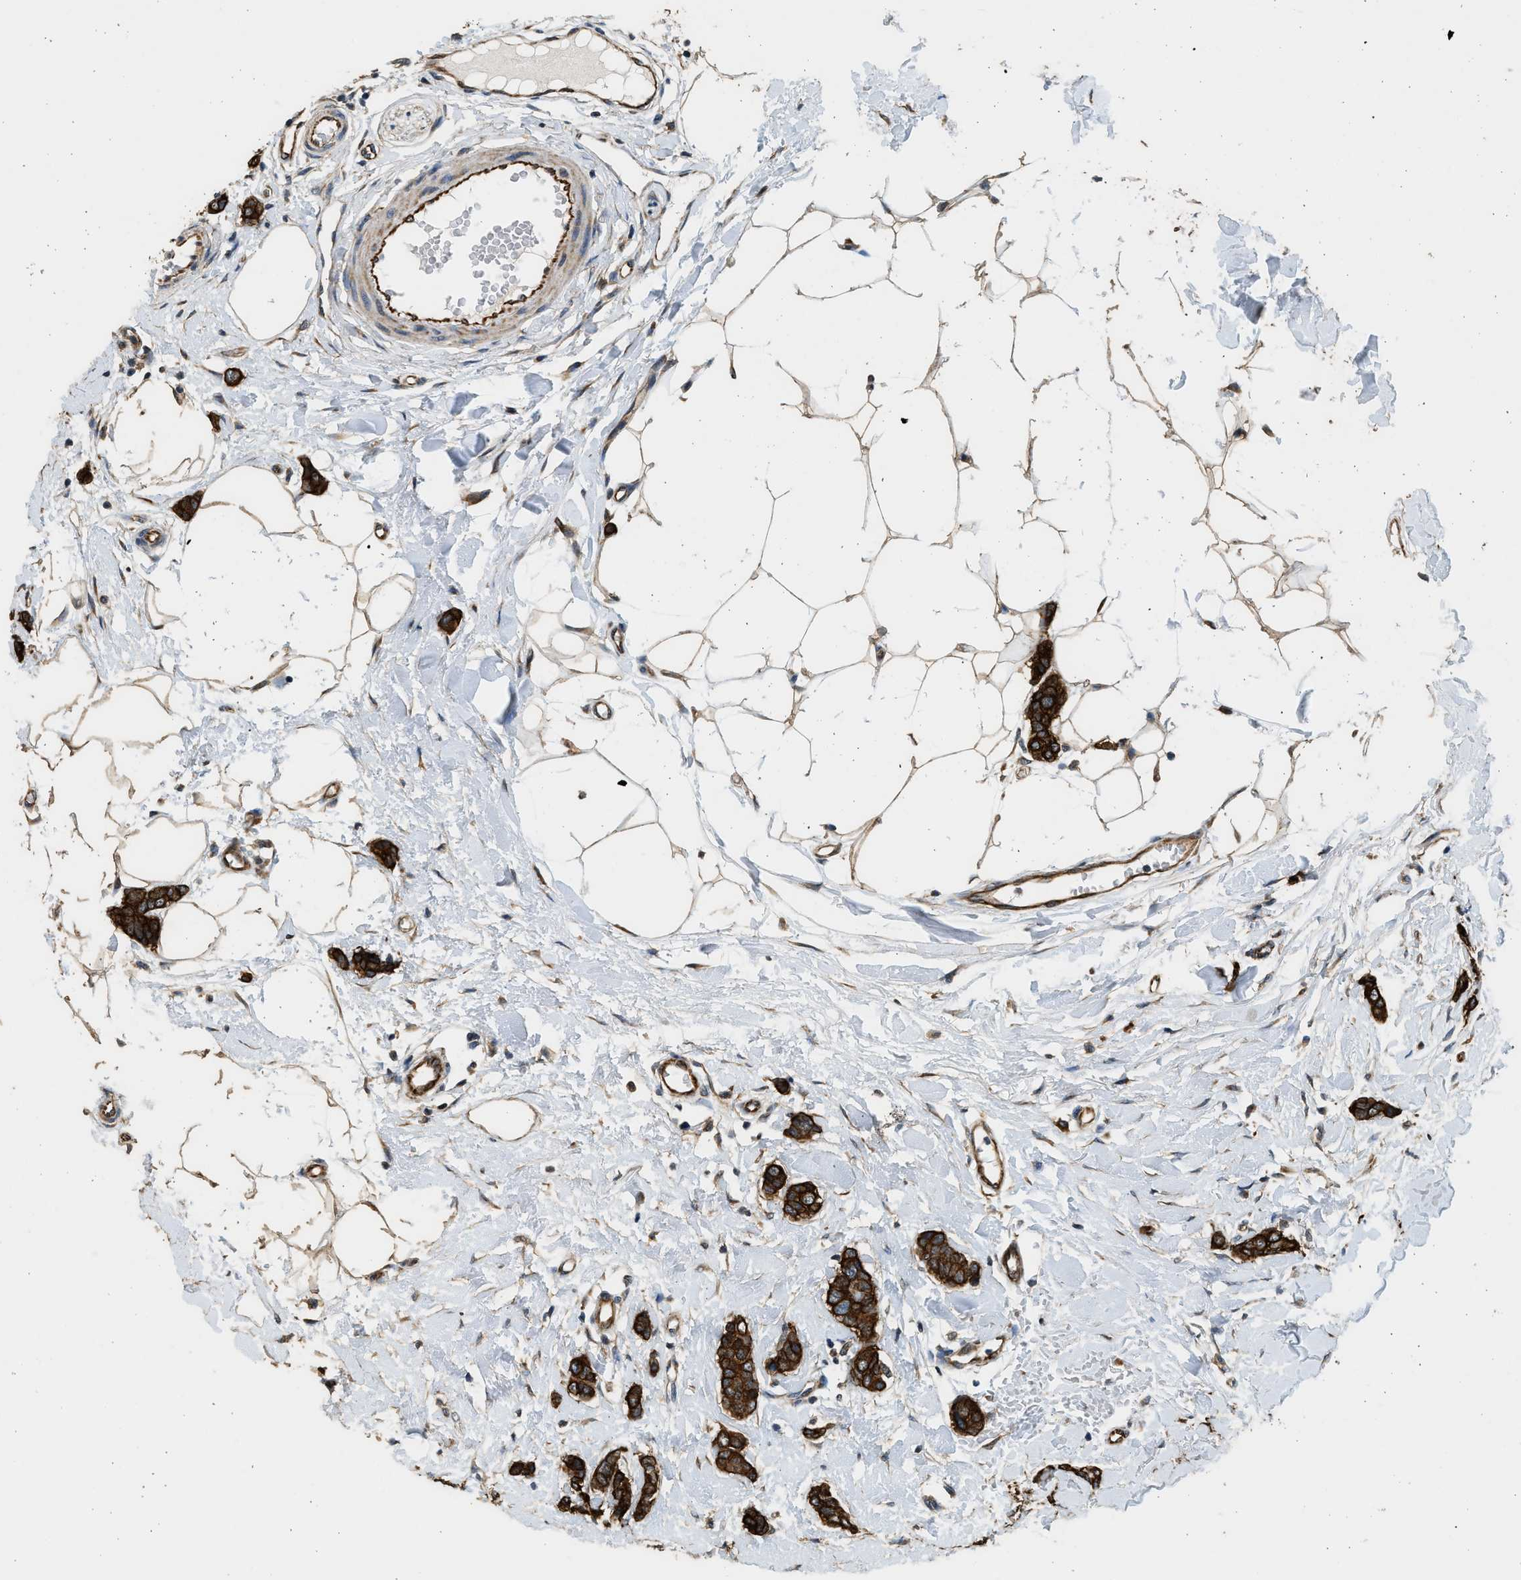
{"staining": {"intensity": "strong", "quantity": ">75%", "location": "cytoplasmic/membranous"}, "tissue": "breast cancer", "cell_type": "Tumor cells", "image_type": "cancer", "snomed": [{"axis": "morphology", "description": "Lobular carcinoma"}, {"axis": "topography", "description": "Skin"}, {"axis": "topography", "description": "Breast"}], "caption": "Protein expression analysis of breast lobular carcinoma demonstrates strong cytoplasmic/membranous expression in approximately >75% of tumor cells. (IHC, brightfield microscopy, high magnification).", "gene": "PCLO", "patient": {"sex": "female", "age": 46}}